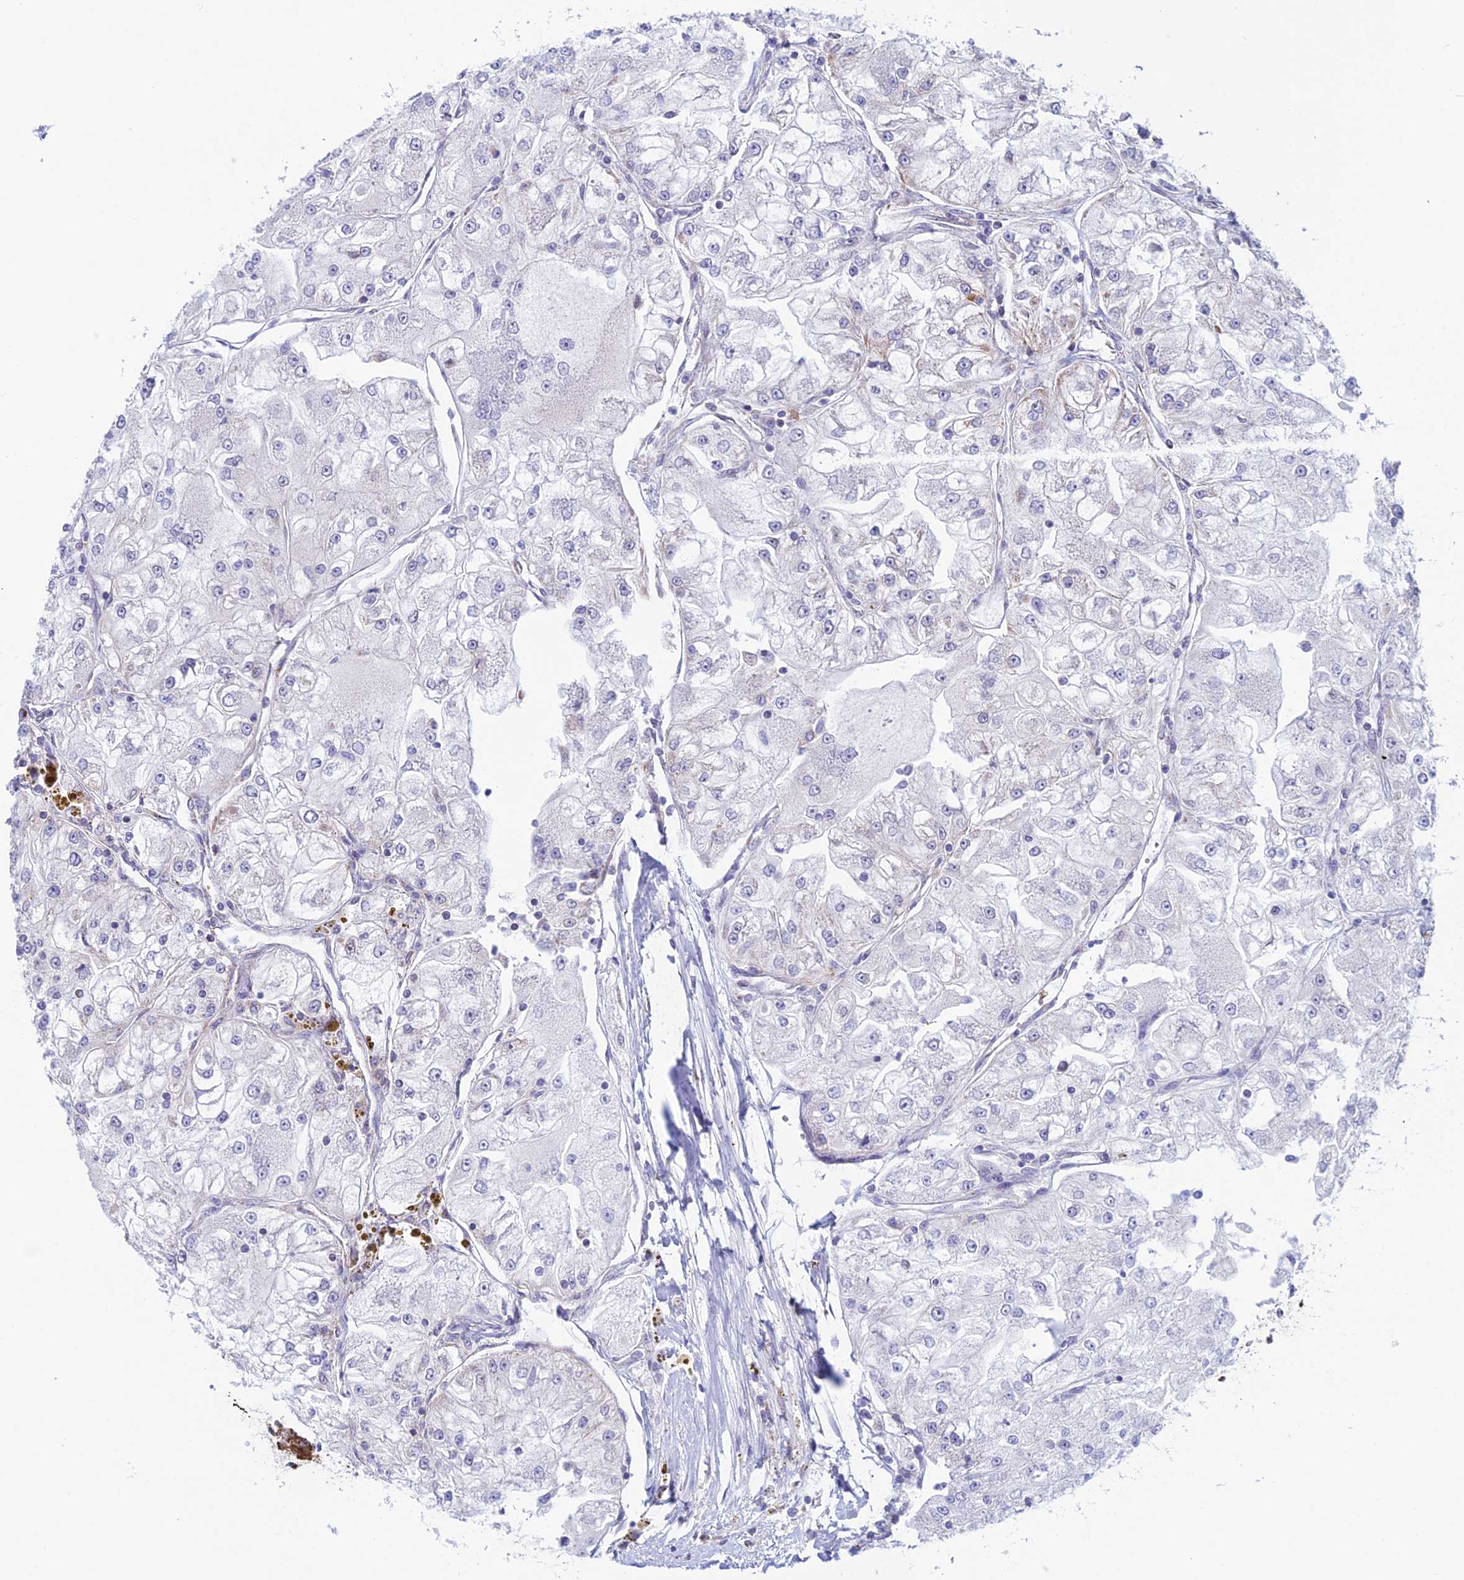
{"staining": {"intensity": "negative", "quantity": "none", "location": "none"}, "tissue": "renal cancer", "cell_type": "Tumor cells", "image_type": "cancer", "snomed": [{"axis": "morphology", "description": "Adenocarcinoma, NOS"}, {"axis": "topography", "description": "Kidney"}], "caption": "Immunohistochemistry (IHC) histopathology image of neoplastic tissue: renal adenocarcinoma stained with DAB shows no significant protein expression in tumor cells.", "gene": "ZNG1B", "patient": {"sex": "female", "age": 72}}